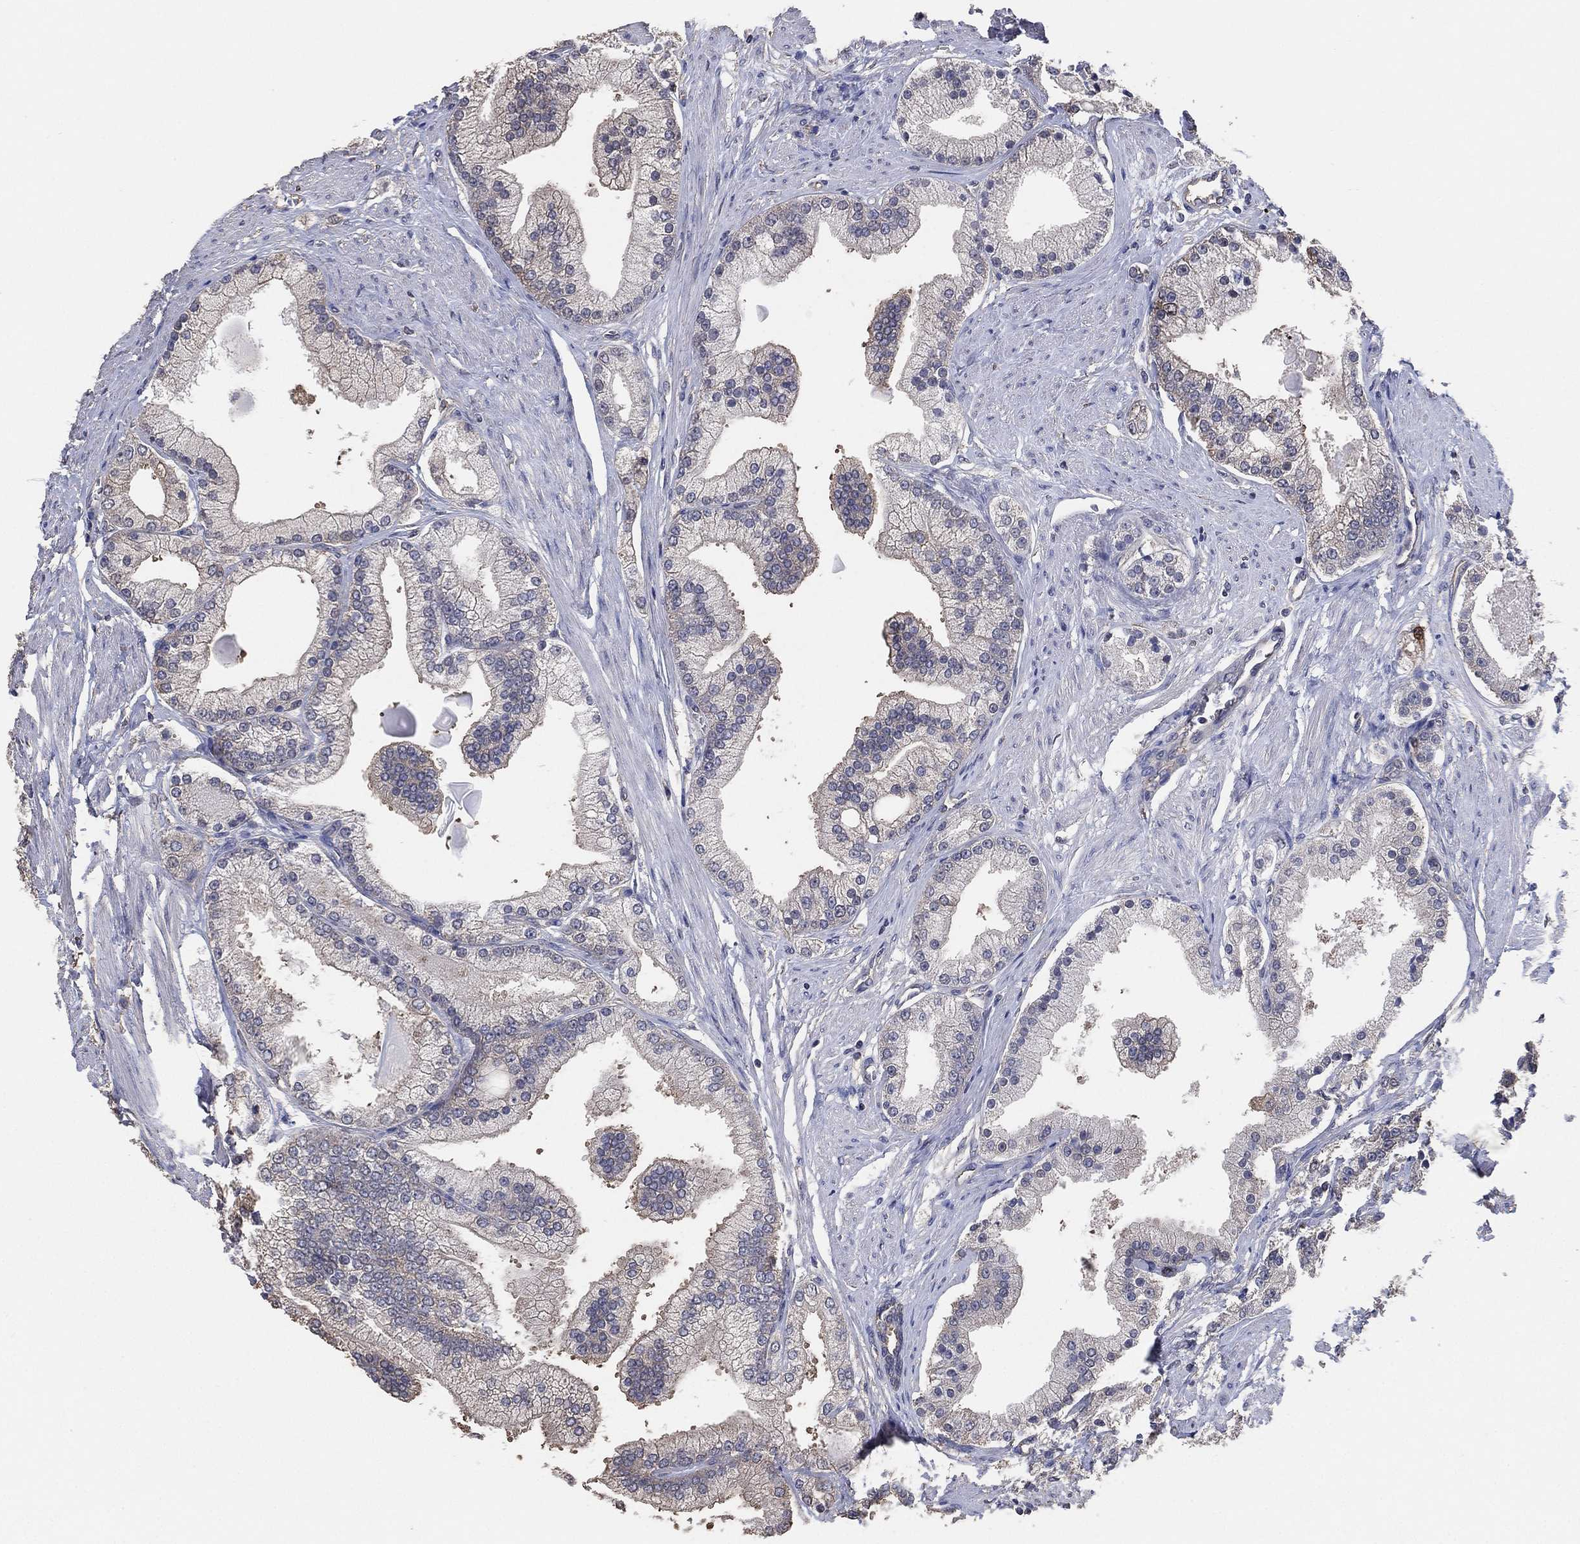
{"staining": {"intensity": "strong", "quantity": "<25%", "location": "nuclear"}, "tissue": "prostate cancer", "cell_type": "Tumor cells", "image_type": "cancer", "snomed": [{"axis": "morphology", "description": "Adenocarcinoma, NOS"}, {"axis": "topography", "description": "Prostate and seminal vesicle, NOS"}, {"axis": "topography", "description": "Prostate"}], "caption": "Immunohistochemistry (IHC) of prostate cancer demonstrates medium levels of strong nuclear positivity in about <25% of tumor cells.", "gene": "KLK5", "patient": {"sex": "male", "age": 67}}